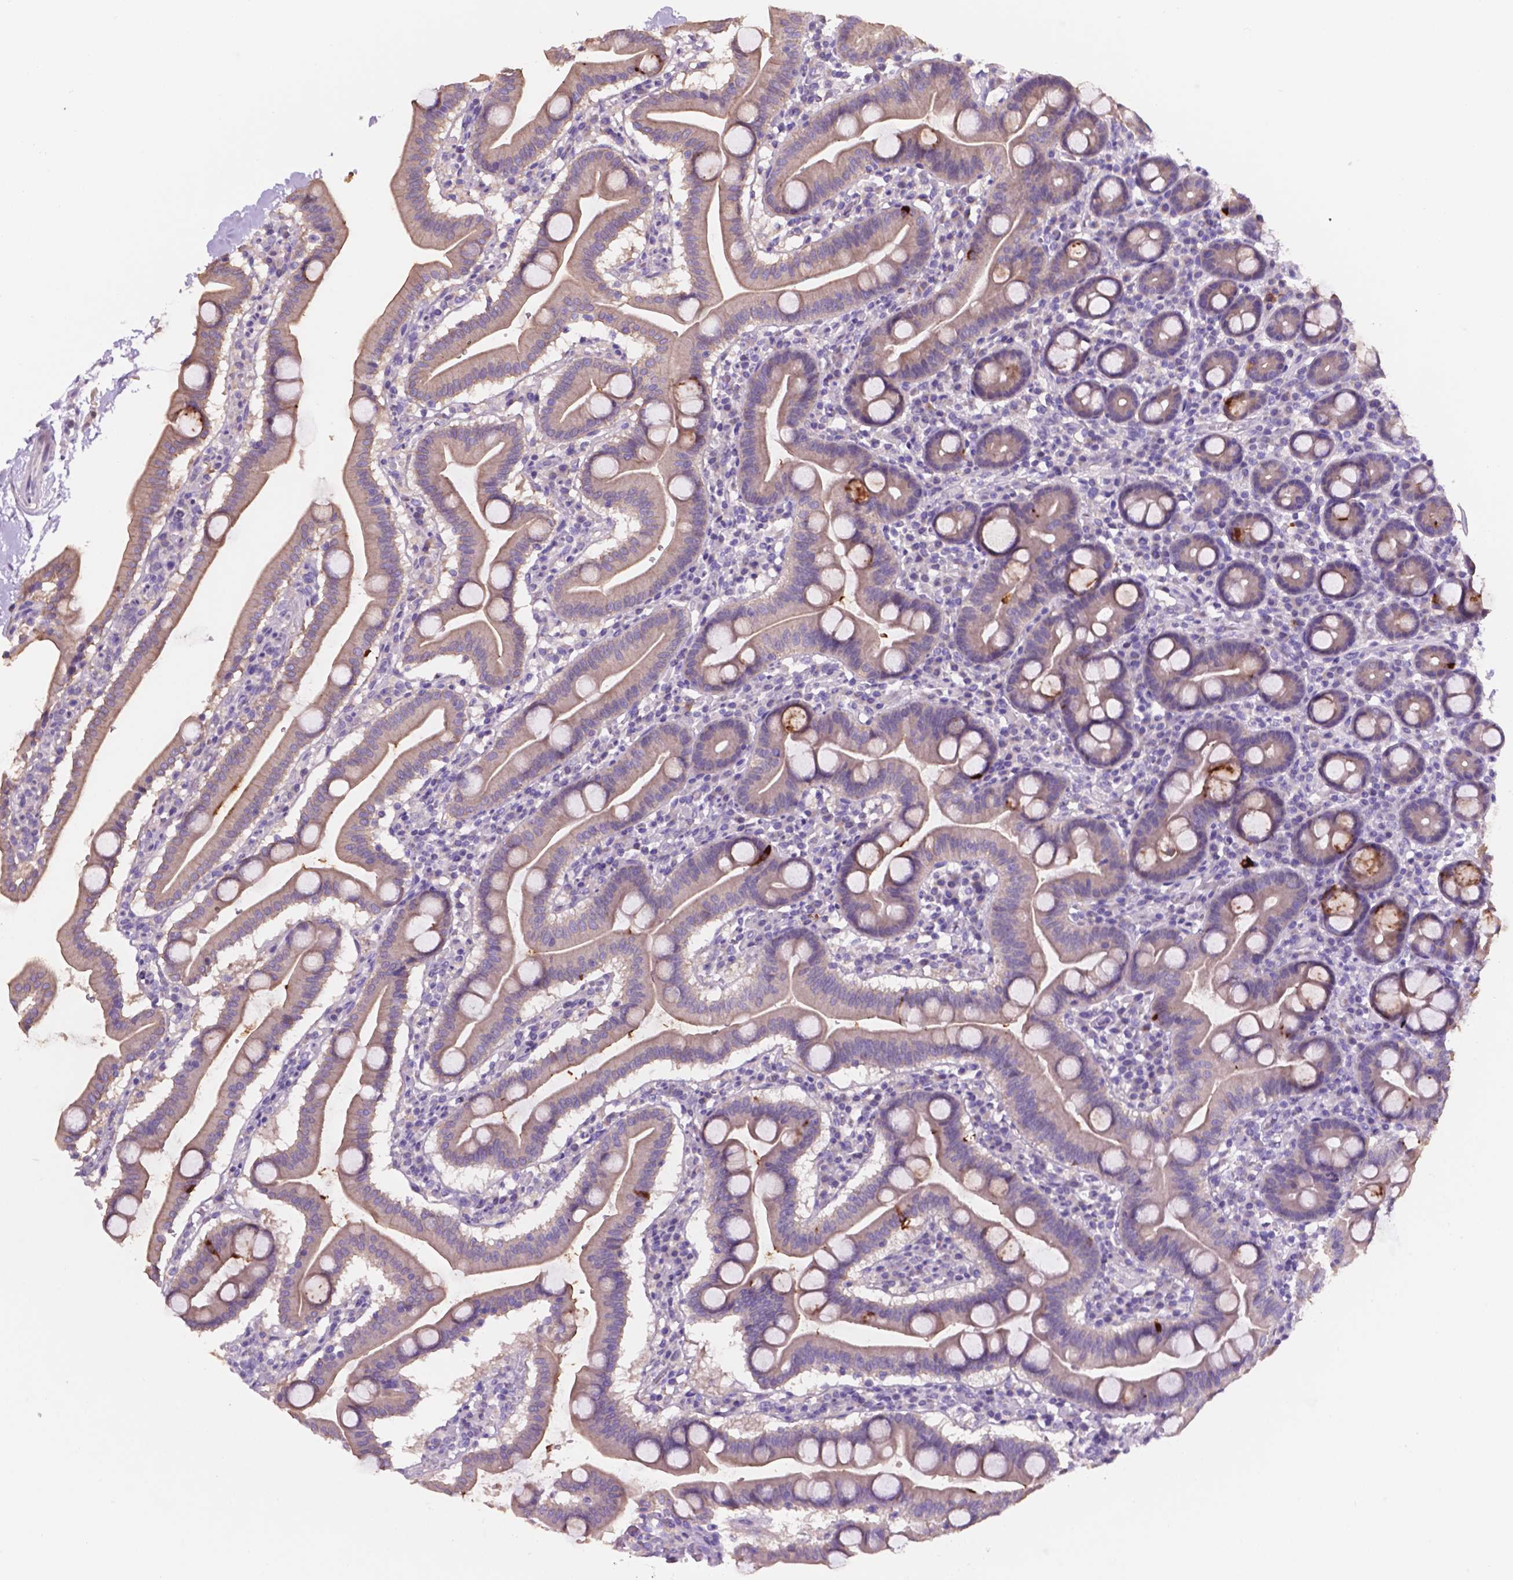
{"staining": {"intensity": "strong", "quantity": "<25%", "location": "cytoplasmic/membranous"}, "tissue": "duodenum", "cell_type": "Glandular cells", "image_type": "normal", "snomed": [{"axis": "morphology", "description": "Normal tissue, NOS"}, {"axis": "topography", "description": "Pancreas"}, {"axis": "topography", "description": "Duodenum"}], "caption": "Duodenum stained with IHC displays strong cytoplasmic/membranous expression in about <25% of glandular cells.", "gene": "MKRN2OS", "patient": {"sex": "male", "age": 59}}